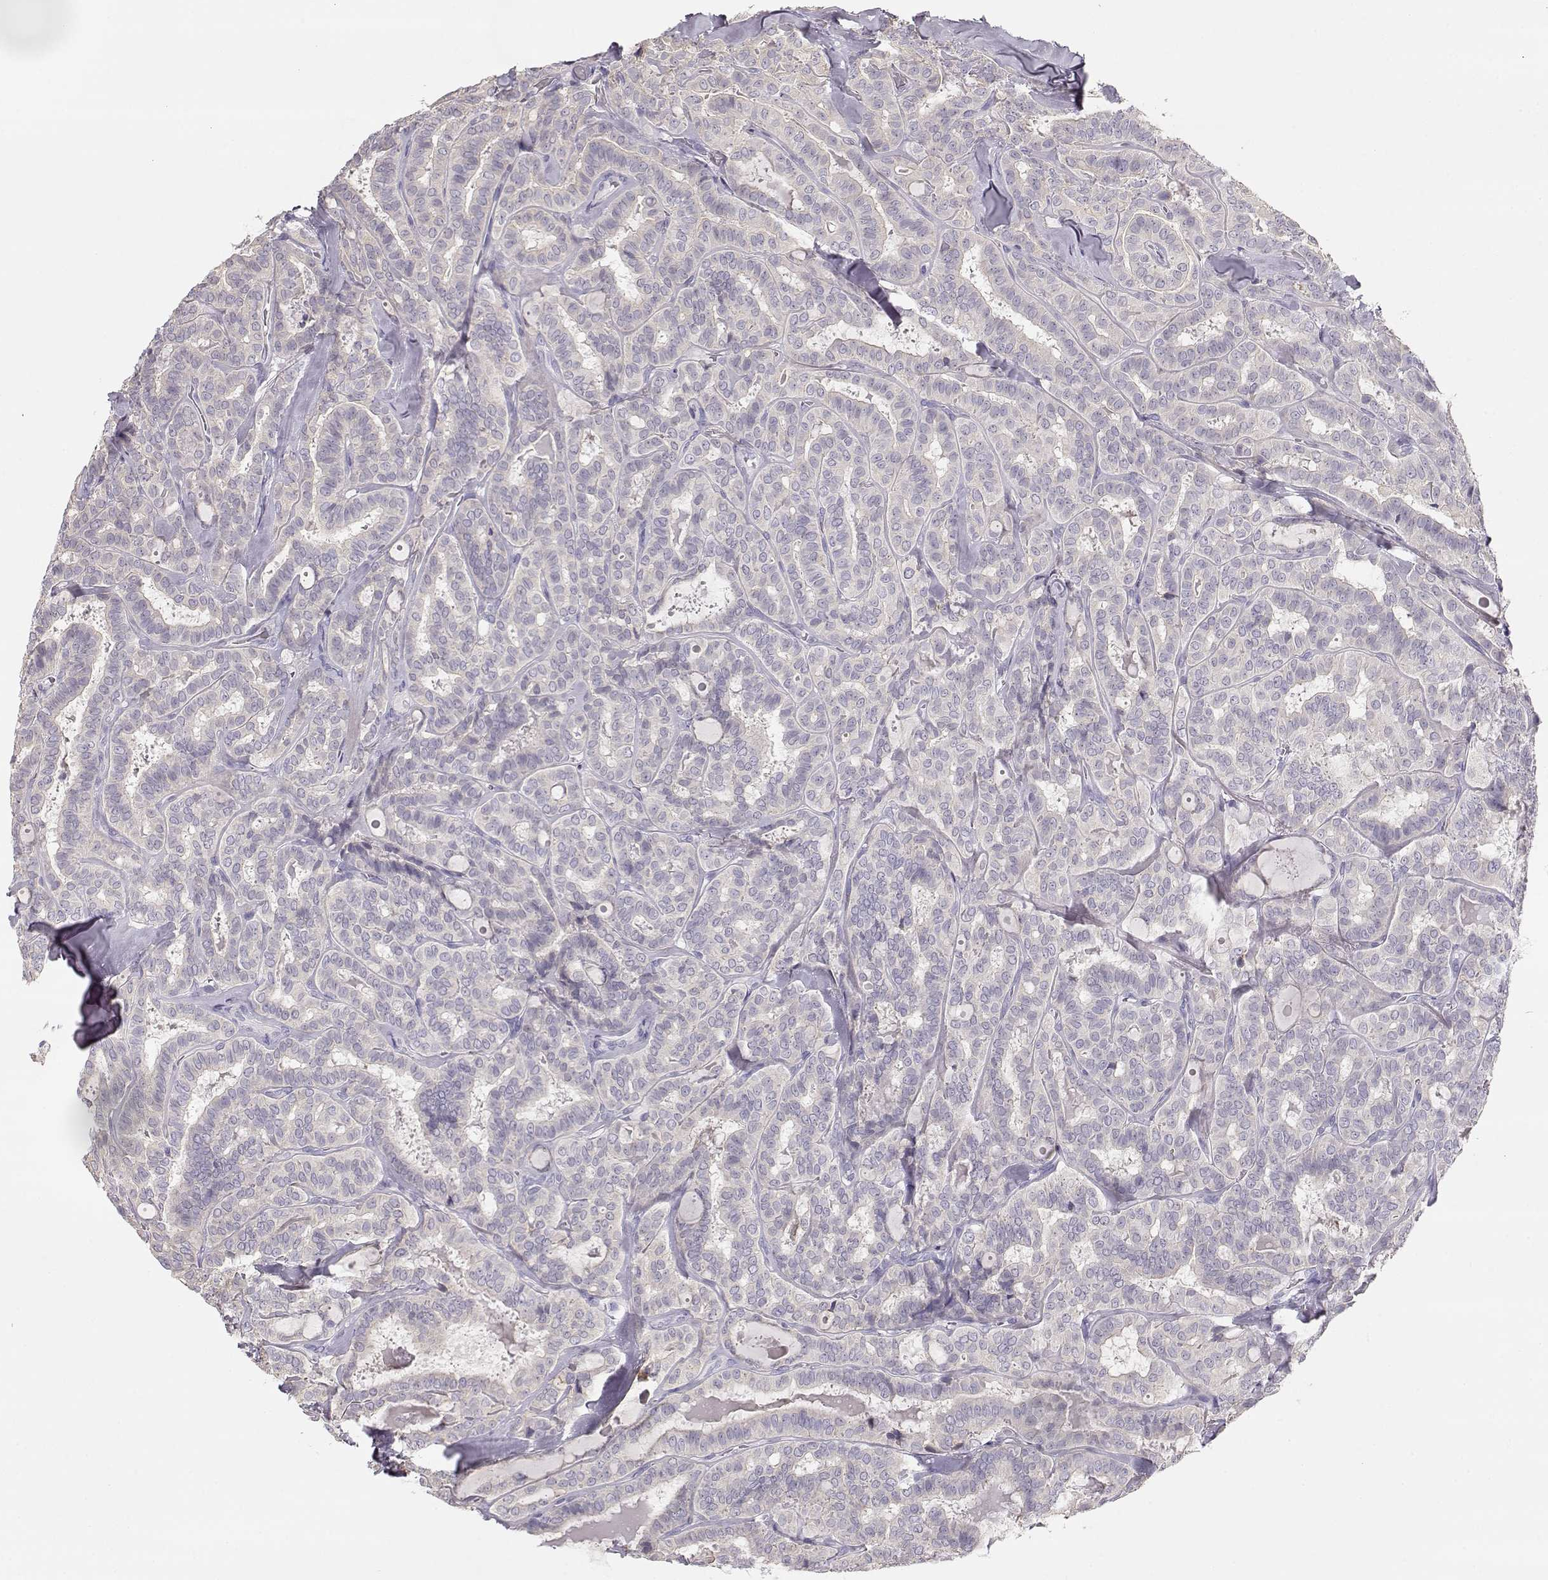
{"staining": {"intensity": "negative", "quantity": "none", "location": "none"}, "tissue": "thyroid cancer", "cell_type": "Tumor cells", "image_type": "cancer", "snomed": [{"axis": "morphology", "description": "Papillary adenocarcinoma, NOS"}, {"axis": "topography", "description": "Thyroid gland"}], "caption": "High magnification brightfield microscopy of papillary adenocarcinoma (thyroid) stained with DAB (3,3'-diaminobenzidine) (brown) and counterstained with hematoxylin (blue): tumor cells show no significant positivity. (DAB immunohistochemistry (IHC) visualized using brightfield microscopy, high magnification).", "gene": "GLIPR1L2", "patient": {"sex": "female", "age": 39}}